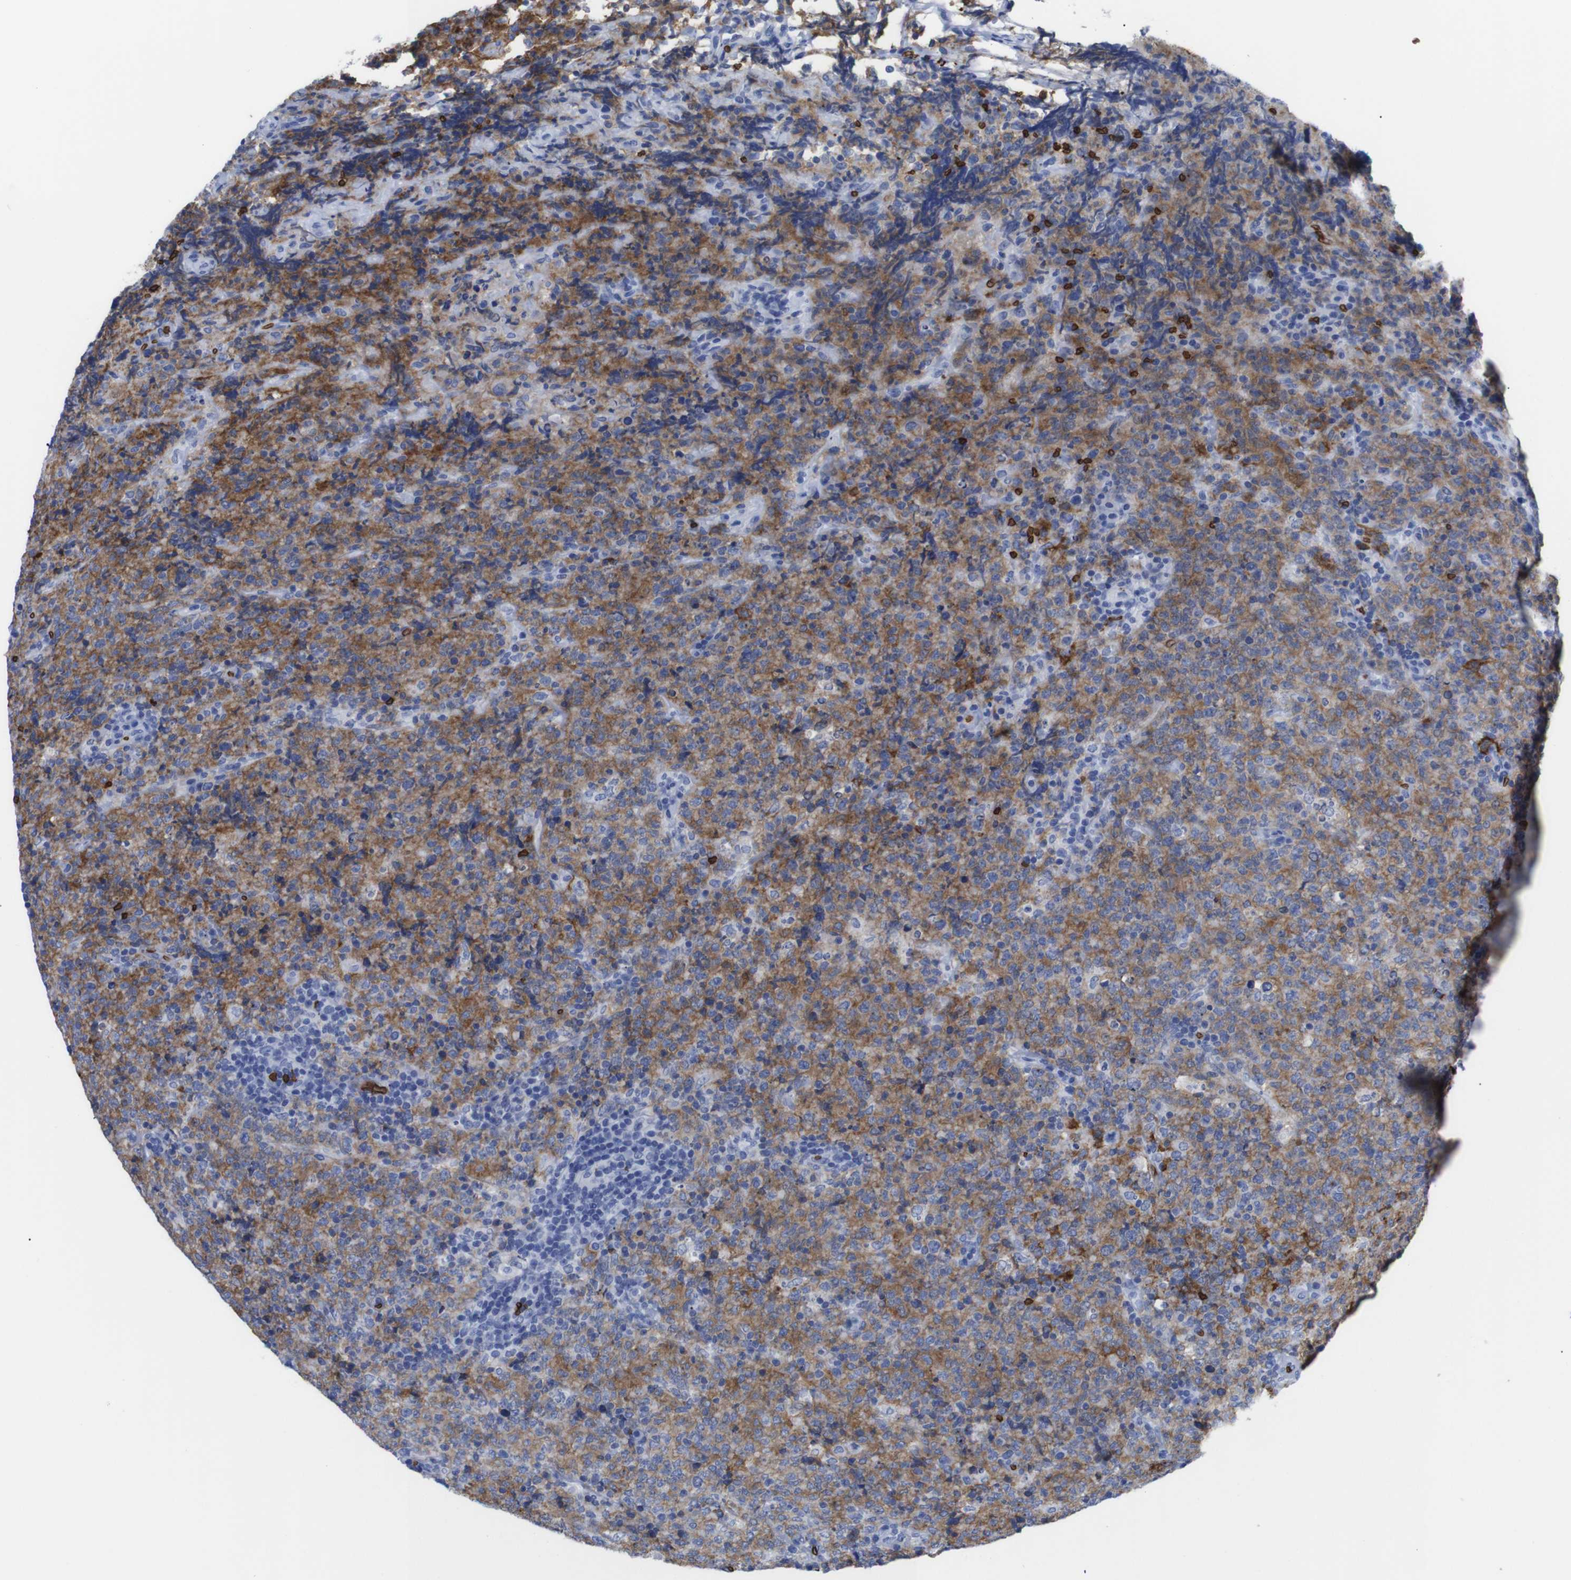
{"staining": {"intensity": "moderate", "quantity": "25%-75%", "location": "cytoplasmic/membranous"}, "tissue": "lymphoma", "cell_type": "Tumor cells", "image_type": "cancer", "snomed": [{"axis": "morphology", "description": "Malignant lymphoma, non-Hodgkin's type, High grade"}, {"axis": "topography", "description": "Tonsil"}], "caption": "This is a photomicrograph of immunohistochemistry (IHC) staining of malignant lymphoma, non-Hodgkin's type (high-grade), which shows moderate expression in the cytoplasmic/membranous of tumor cells.", "gene": "S1PR2", "patient": {"sex": "female", "age": 36}}